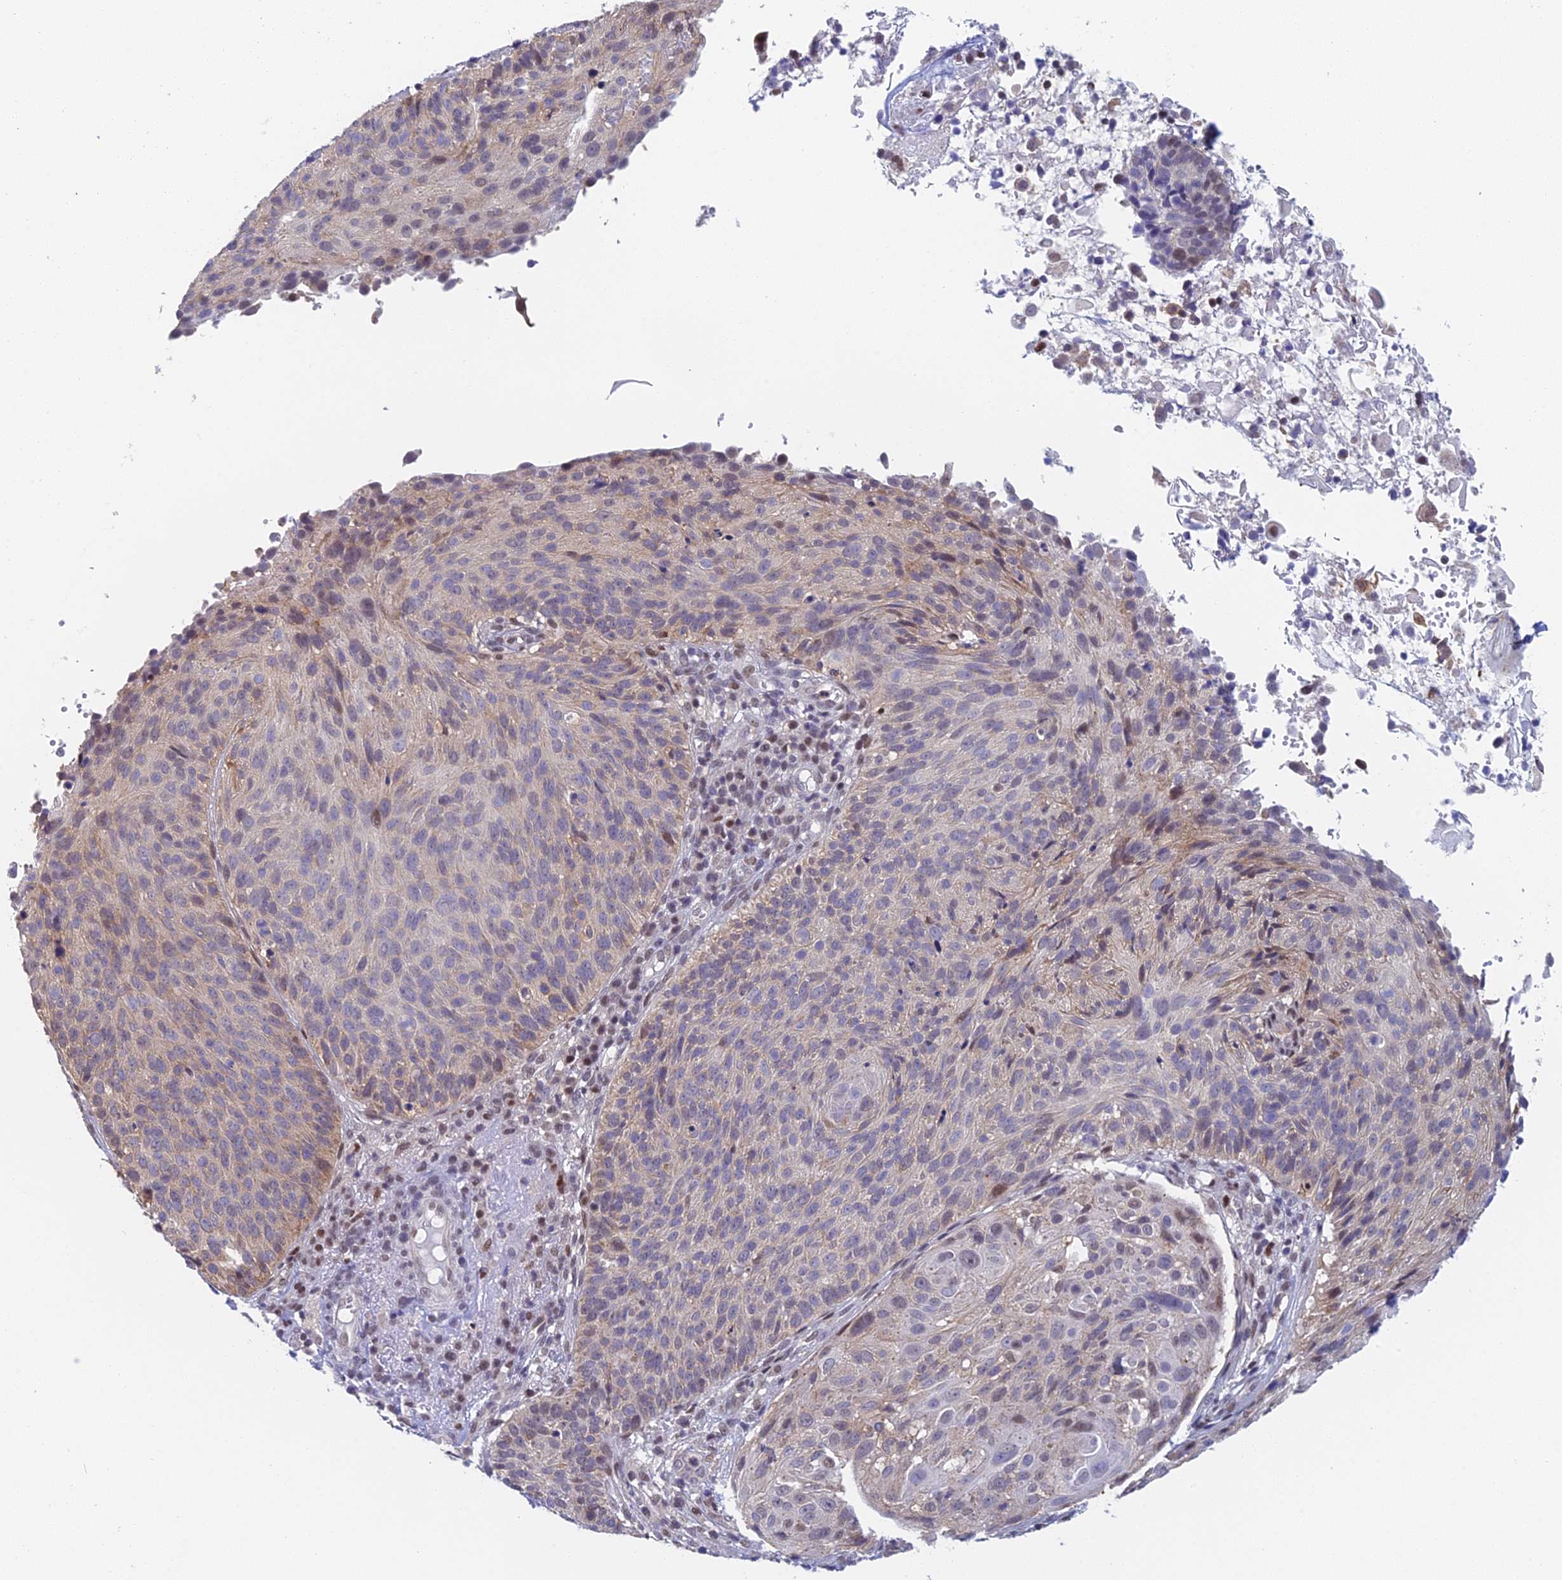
{"staining": {"intensity": "weak", "quantity": "<25%", "location": "cytoplasmic/membranous"}, "tissue": "cervical cancer", "cell_type": "Tumor cells", "image_type": "cancer", "snomed": [{"axis": "morphology", "description": "Squamous cell carcinoma, NOS"}, {"axis": "topography", "description": "Cervix"}], "caption": "This histopathology image is of squamous cell carcinoma (cervical) stained with immunohistochemistry to label a protein in brown with the nuclei are counter-stained blue. There is no staining in tumor cells.", "gene": "MRPL17", "patient": {"sex": "female", "age": 74}}